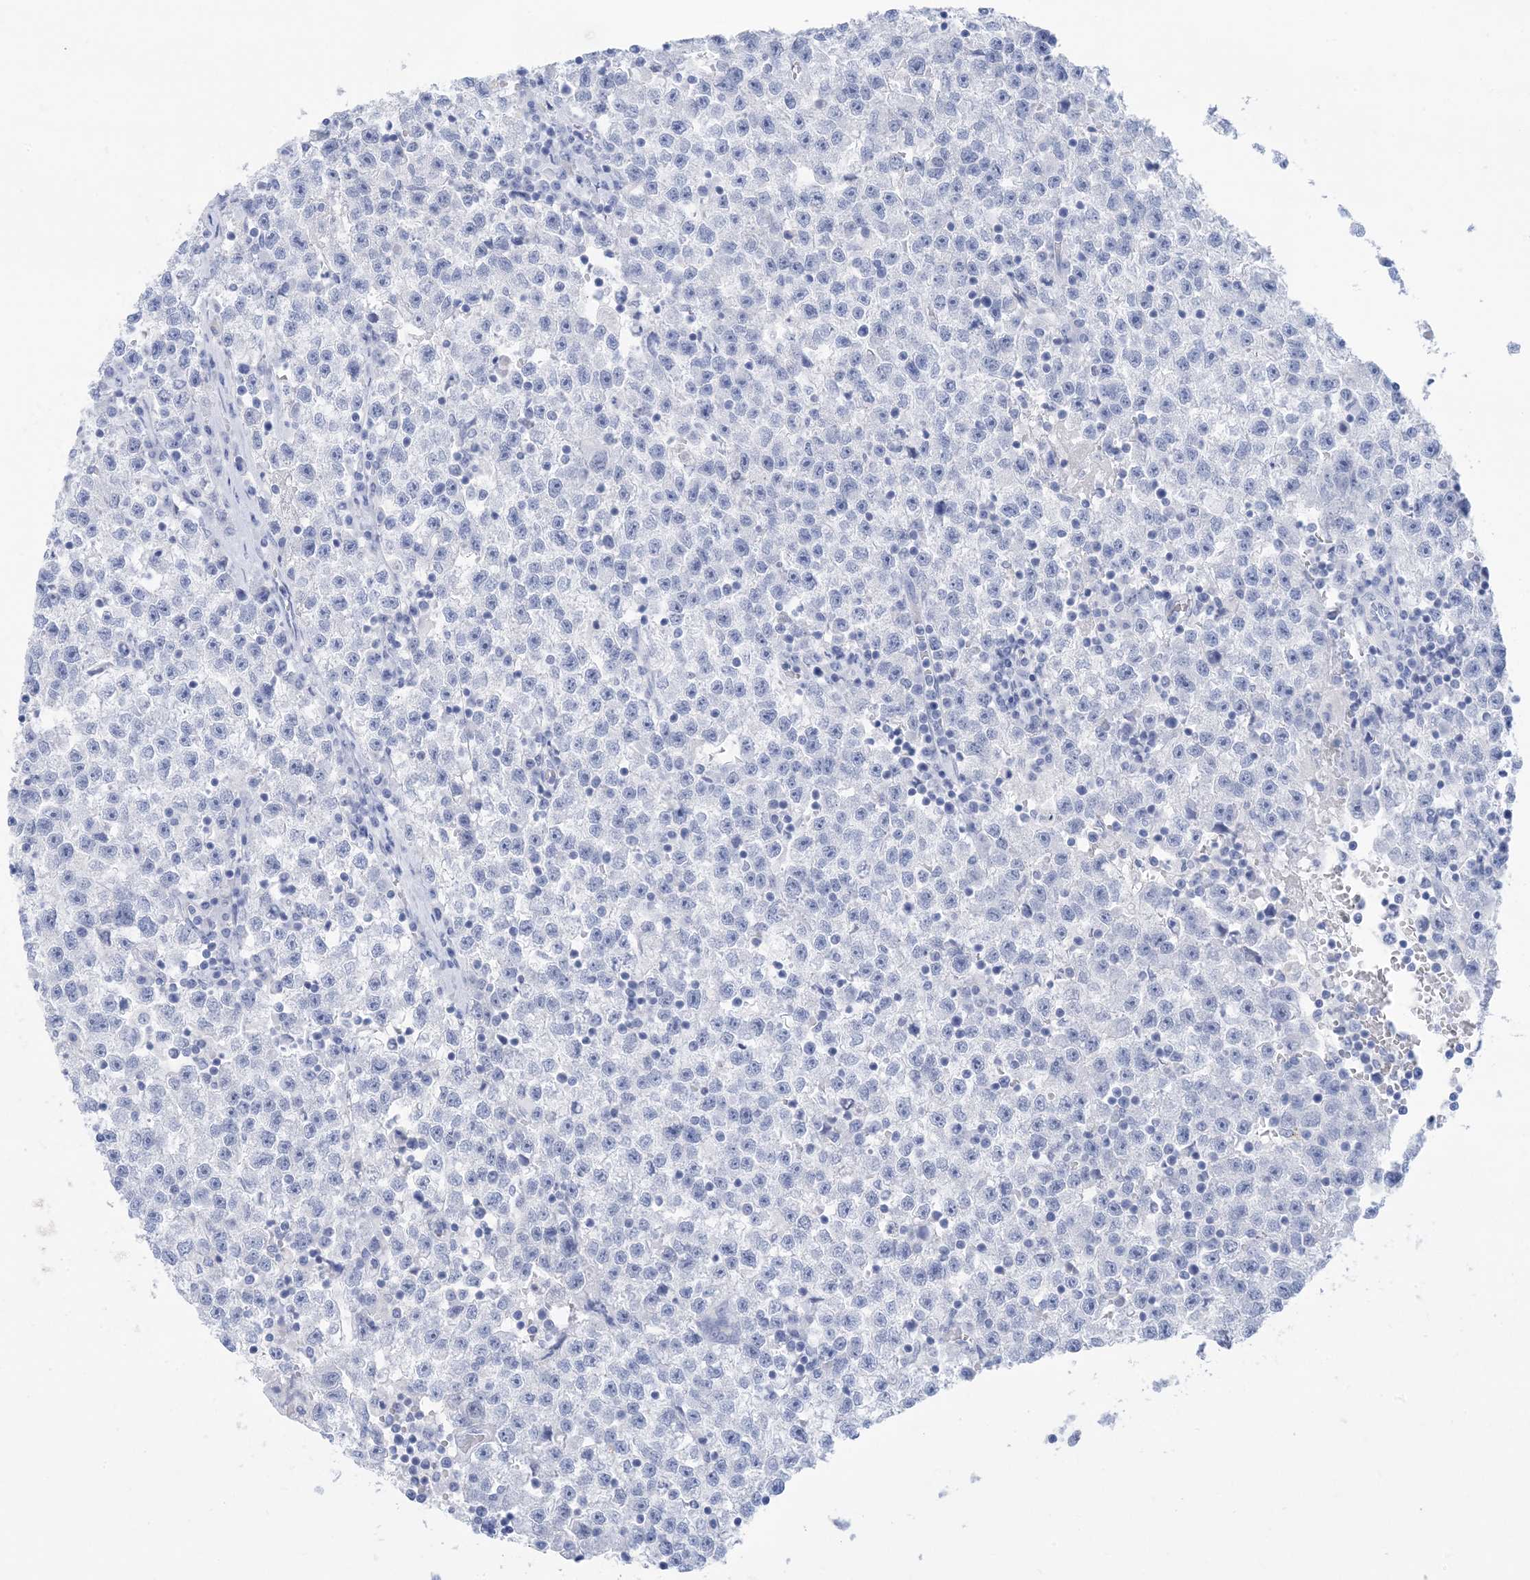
{"staining": {"intensity": "negative", "quantity": "none", "location": "none"}, "tissue": "testis cancer", "cell_type": "Tumor cells", "image_type": "cancer", "snomed": [{"axis": "morphology", "description": "Seminoma, NOS"}, {"axis": "topography", "description": "Testis"}], "caption": "The immunohistochemistry (IHC) photomicrograph has no significant expression in tumor cells of testis seminoma tissue.", "gene": "SH3YL1", "patient": {"sex": "male", "age": 22}}